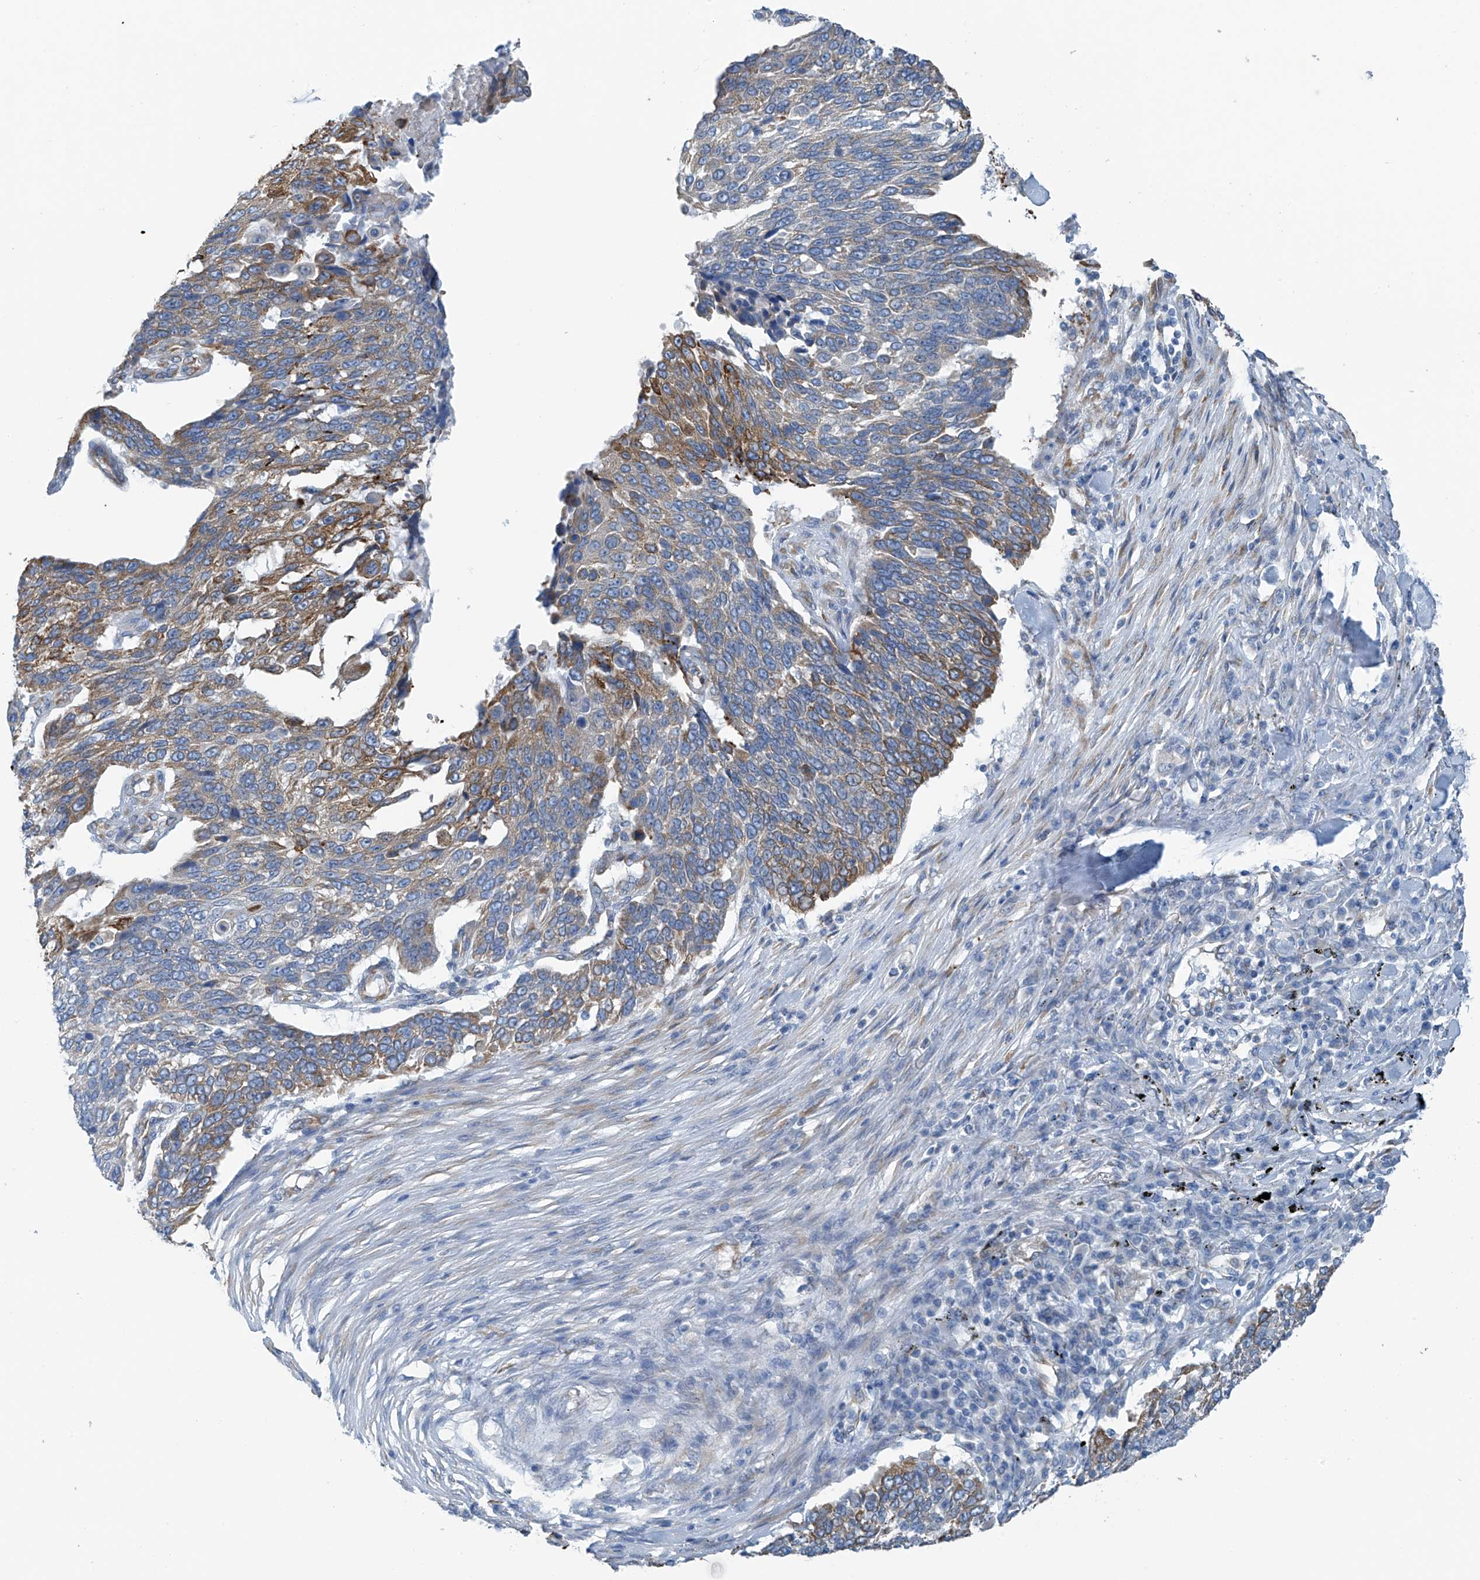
{"staining": {"intensity": "moderate", "quantity": "25%-75%", "location": "cytoplasmic/membranous"}, "tissue": "lung cancer", "cell_type": "Tumor cells", "image_type": "cancer", "snomed": [{"axis": "morphology", "description": "Squamous cell carcinoma, NOS"}, {"axis": "topography", "description": "Lung"}], "caption": "This micrograph shows lung cancer (squamous cell carcinoma) stained with immunohistochemistry to label a protein in brown. The cytoplasmic/membranous of tumor cells show moderate positivity for the protein. Nuclei are counter-stained blue.", "gene": "RCN2", "patient": {"sex": "male", "age": 66}}